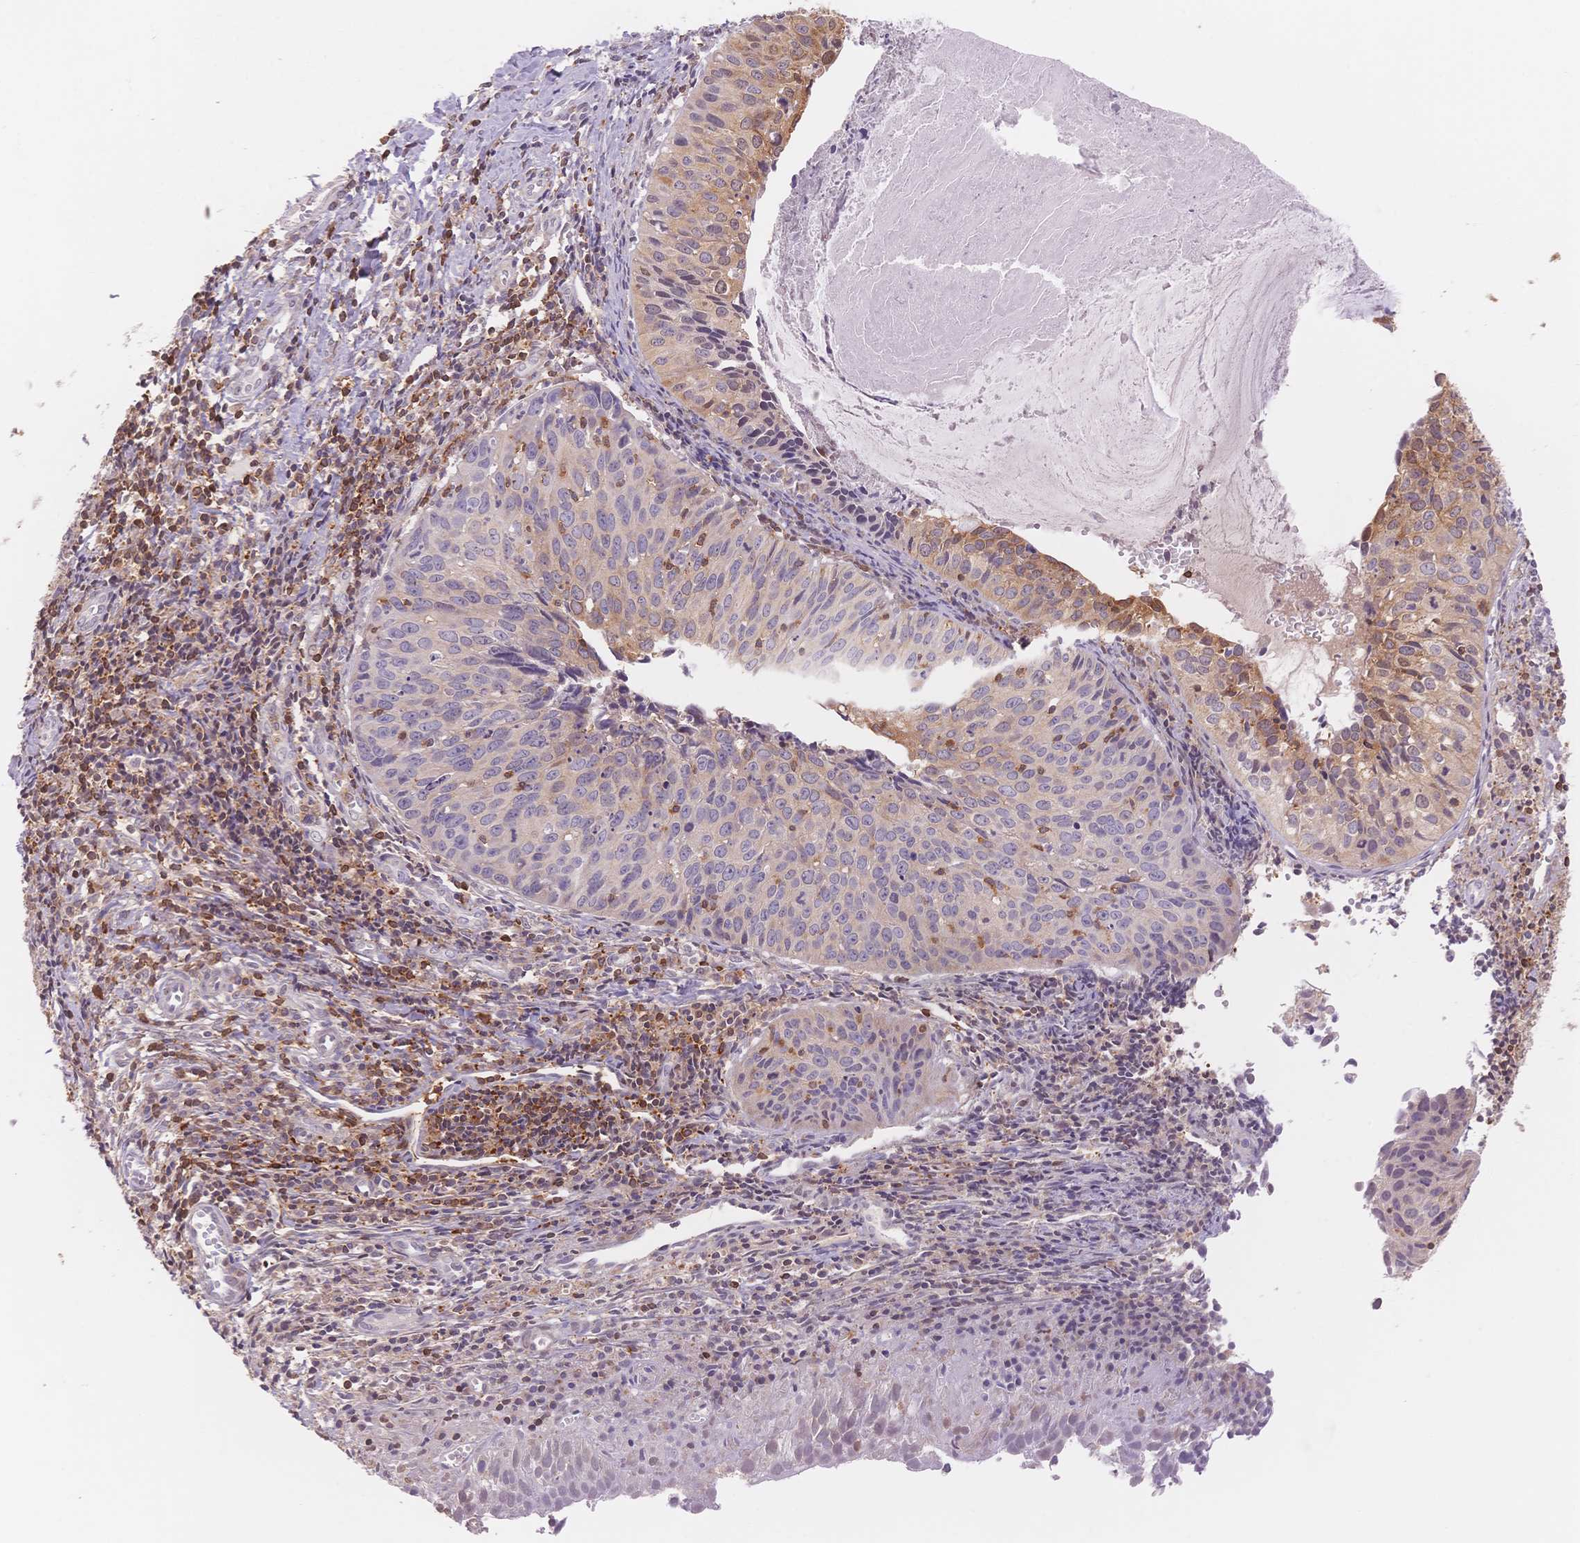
{"staining": {"intensity": "moderate", "quantity": "25%-75%", "location": "cytoplasmic/membranous"}, "tissue": "cervical cancer", "cell_type": "Tumor cells", "image_type": "cancer", "snomed": [{"axis": "morphology", "description": "Squamous cell carcinoma, NOS"}, {"axis": "topography", "description": "Cervix"}], "caption": "Immunohistochemical staining of cervical squamous cell carcinoma reveals medium levels of moderate cytoplasmic/membranous positivity in approximately 25%-75% of tumor cells. (Brightfield microscopy of DAB IHC at high magnification).", "gene": "STK39", "patient": {"sex": "female", "age": 31}}